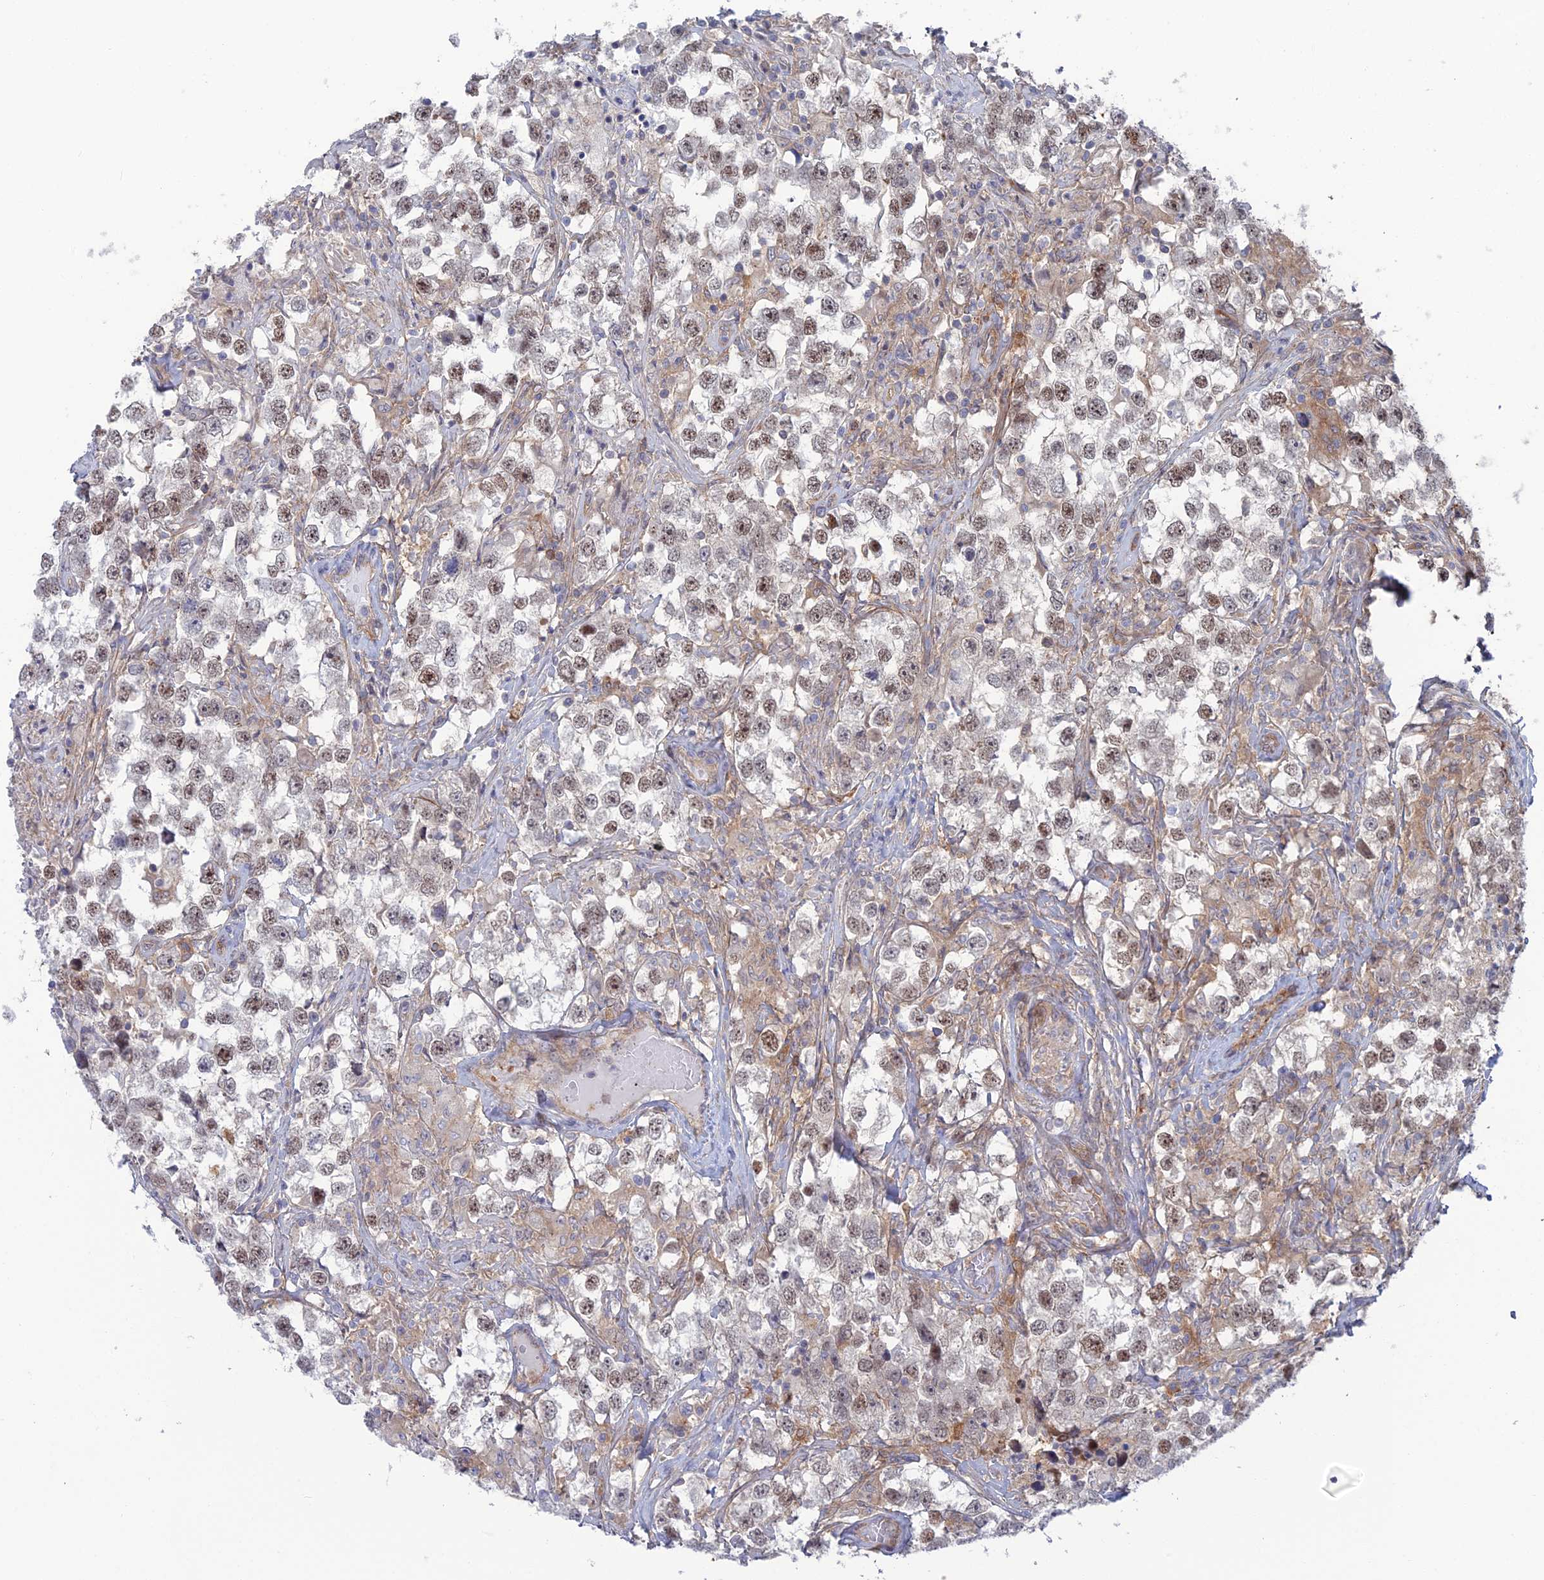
{"staining": {"intensity": "moderate", "quantity": "<25%", "location": "nuclear"}, "tissue": "testis cancer", "cell_type": "Tumor cells", "image_type": "cancer", "snomed": [{"axis": "morphology", "description": "Seminoma, NOS"}, {"axis": "topography", "description": "Testis"}], "caption": "Brown immunohistochemical staining in human testis cancer demonstrates moderate nuclear staining in approximately <25% of tumor cells.", "gene": "ABHD1", "patient": {"sex": "male", "age": 46}}